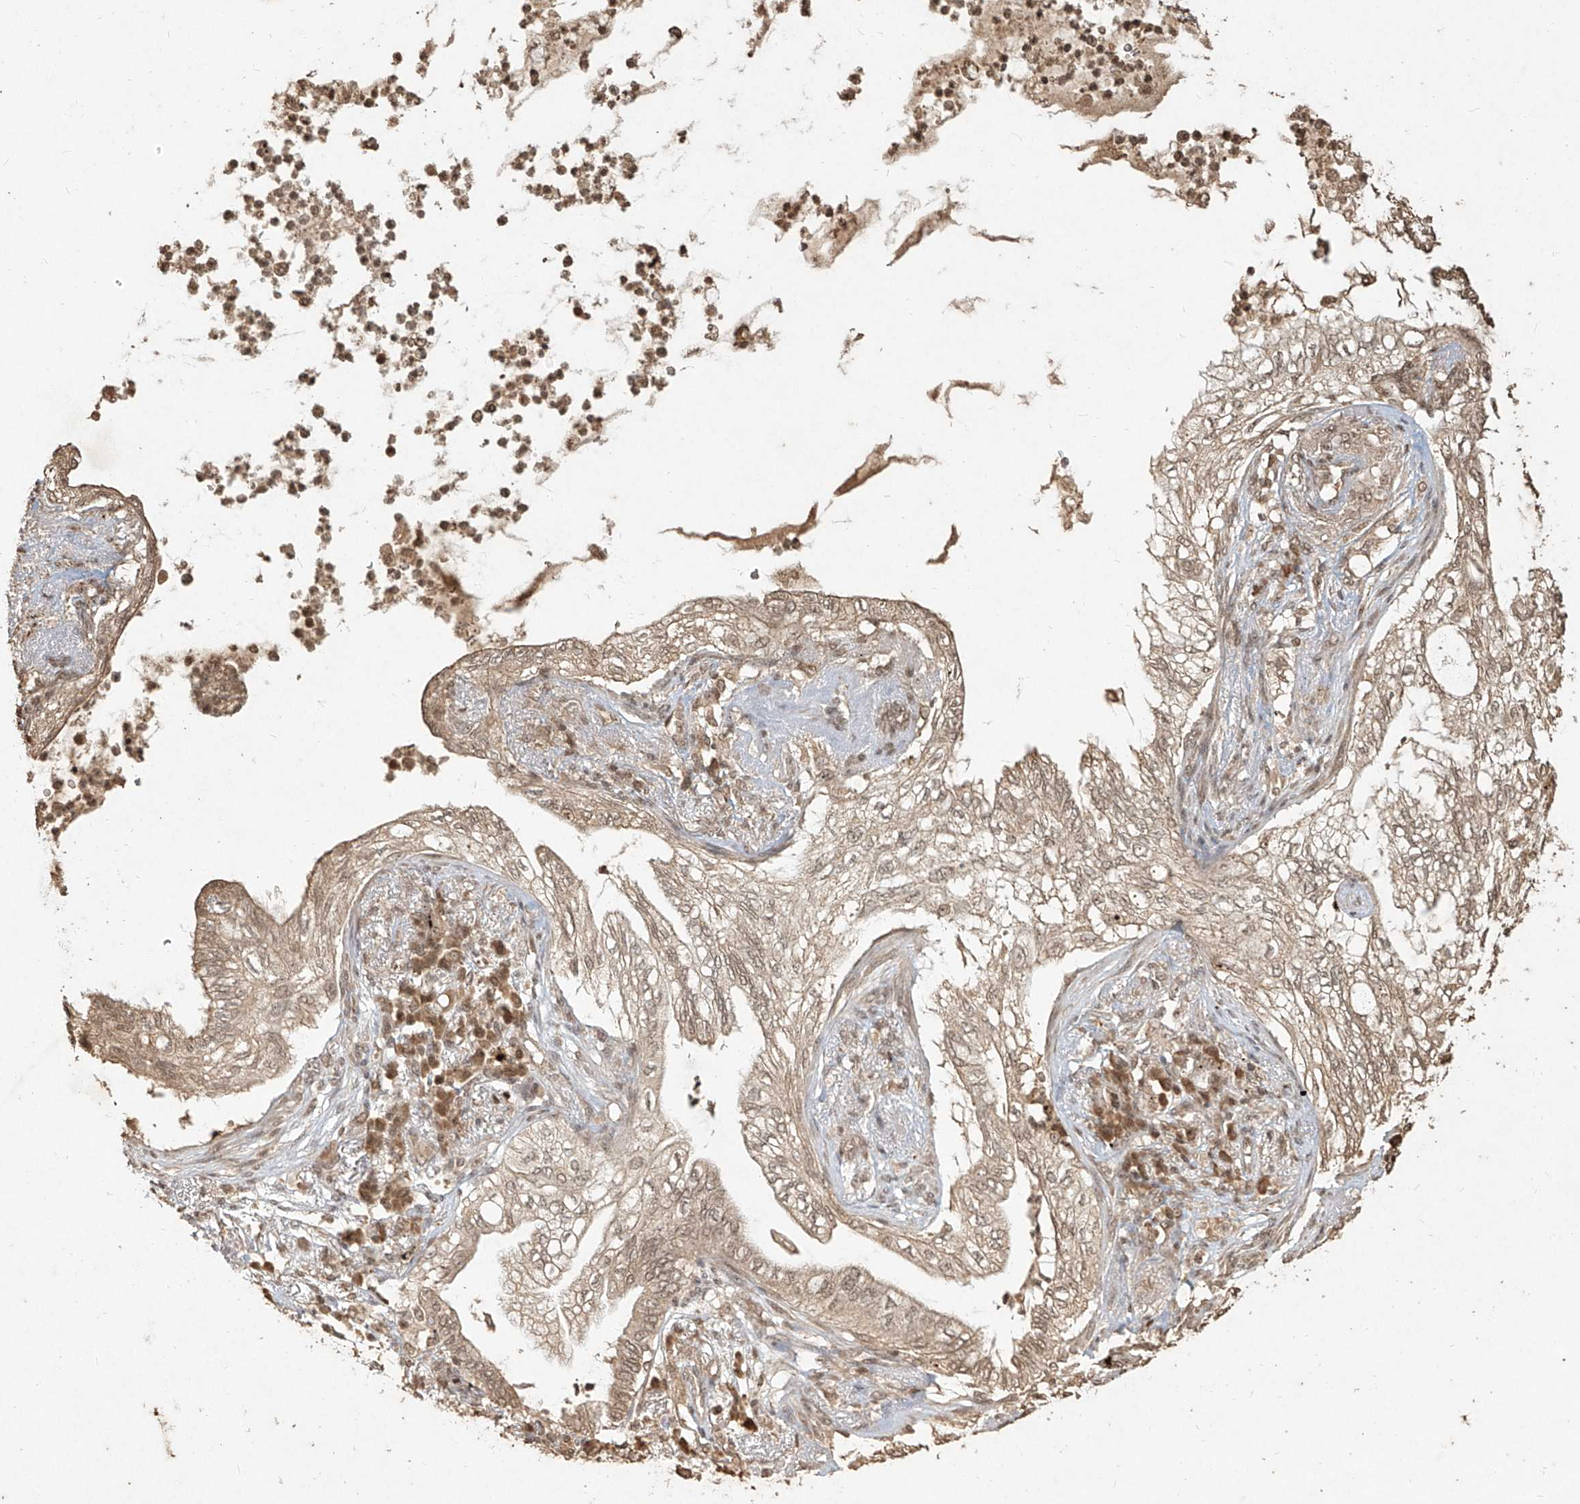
{"staining": {"intensity": "weak", "quantity": ">75%", "location": "cytoplasmic/membranous,nuclear"}, "tissue": "lung cancer", "cell_type": "Tumor cells", "image_type": "cancer", "snomed": [{"axis": "morphology", "description": "Normal tissue, NOS"}, {"axis": "morphology", "description": "Adenocarcinoma, NOS"}, {"axis": "topography", "description": "Bronchus"}, {"axis": "topography", "description": "Lung"}], "caption": "High-magnification brightfield microscopy of lung cancer stained with DAB (brown) and counterstained with hematoxylin (blue). tumor cells exhibit weak cytoplasmic/membranous and nuclear expression is identified in approximately>75% of cells.", "gene": "UBE2K", "patient": {"sex": "female", "age": 70}}